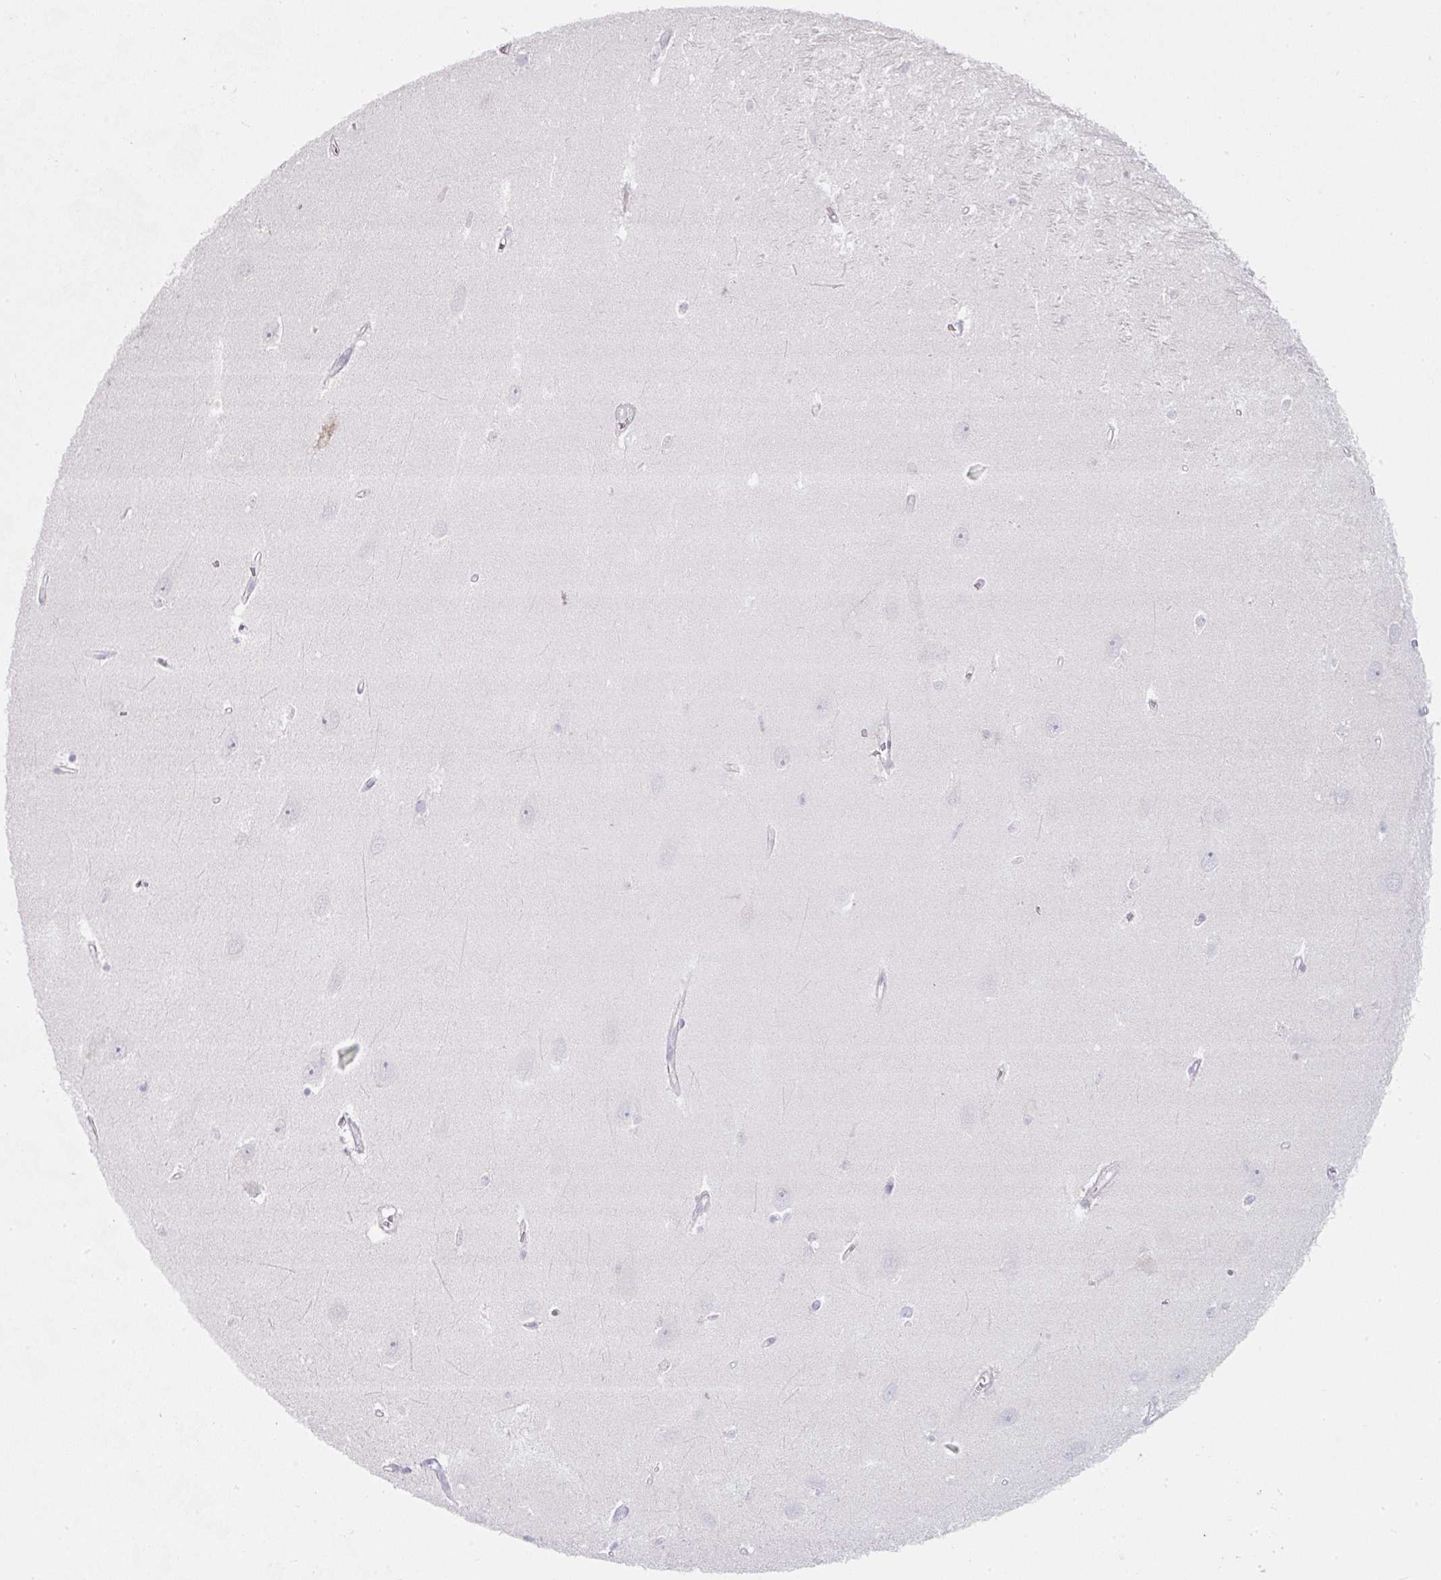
{"staining": {"intensity": "negative", "quantity": "none", "location": "none"}, "tissue": "hippocampus", "cell_type": "Glial cells", "image_type": "normal", "snomed": [{"axis": "morphology", "description": "Normal tissue, NOS"}, {"axis": "topography", "description": "Hippocampus"}], "caption": "This histopathology image is of normal hippocampus stained with immunohistochemistry (IHC) to label a protein in brown with the nuclei are counter-stained blue. There is no positivity in glial cells.", "gene": "SLC2A2", "patient": {"sex": "female", "age": 64}}